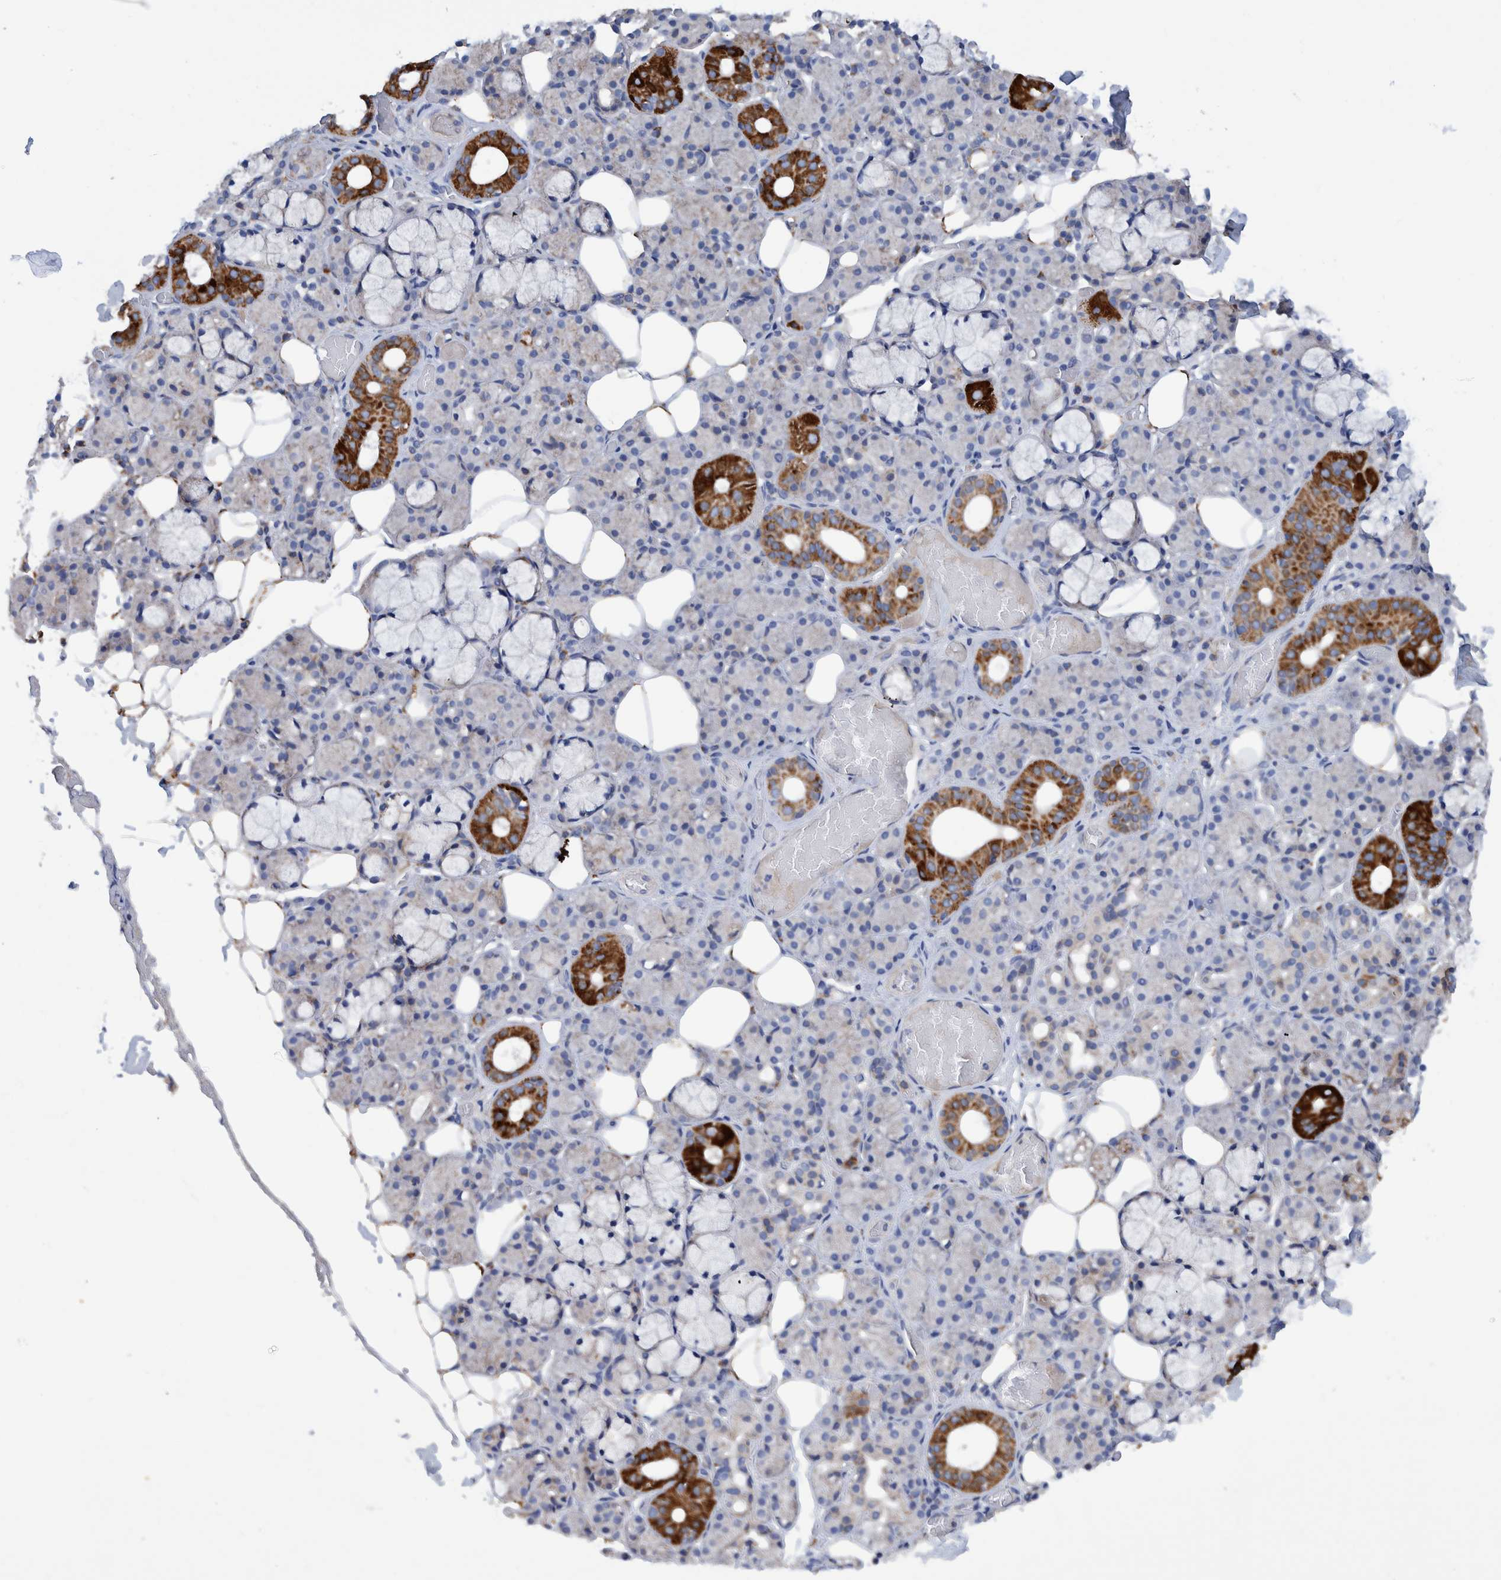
{"staining": {"intensity": "strong", "quantity": "<25%", "location": "cytoplasmic/membranous"}, "tissue": "salivary gland", "cell_type": "Glandular cells", "image_type": "normal", "snomed": [{"axis": "morphology", "description": "Normal tissue, NOS"}, {"axis": "topography", "description": "Salivary gland"}], "caption": "Immunohistochemical staining of benign salivary gland shows <25% levels of strong cytoplasmic/membranous protein staining in about <25% of glandular cells.", "gene": "DECR1", "patient": {"sex": "male", "age": 63}}